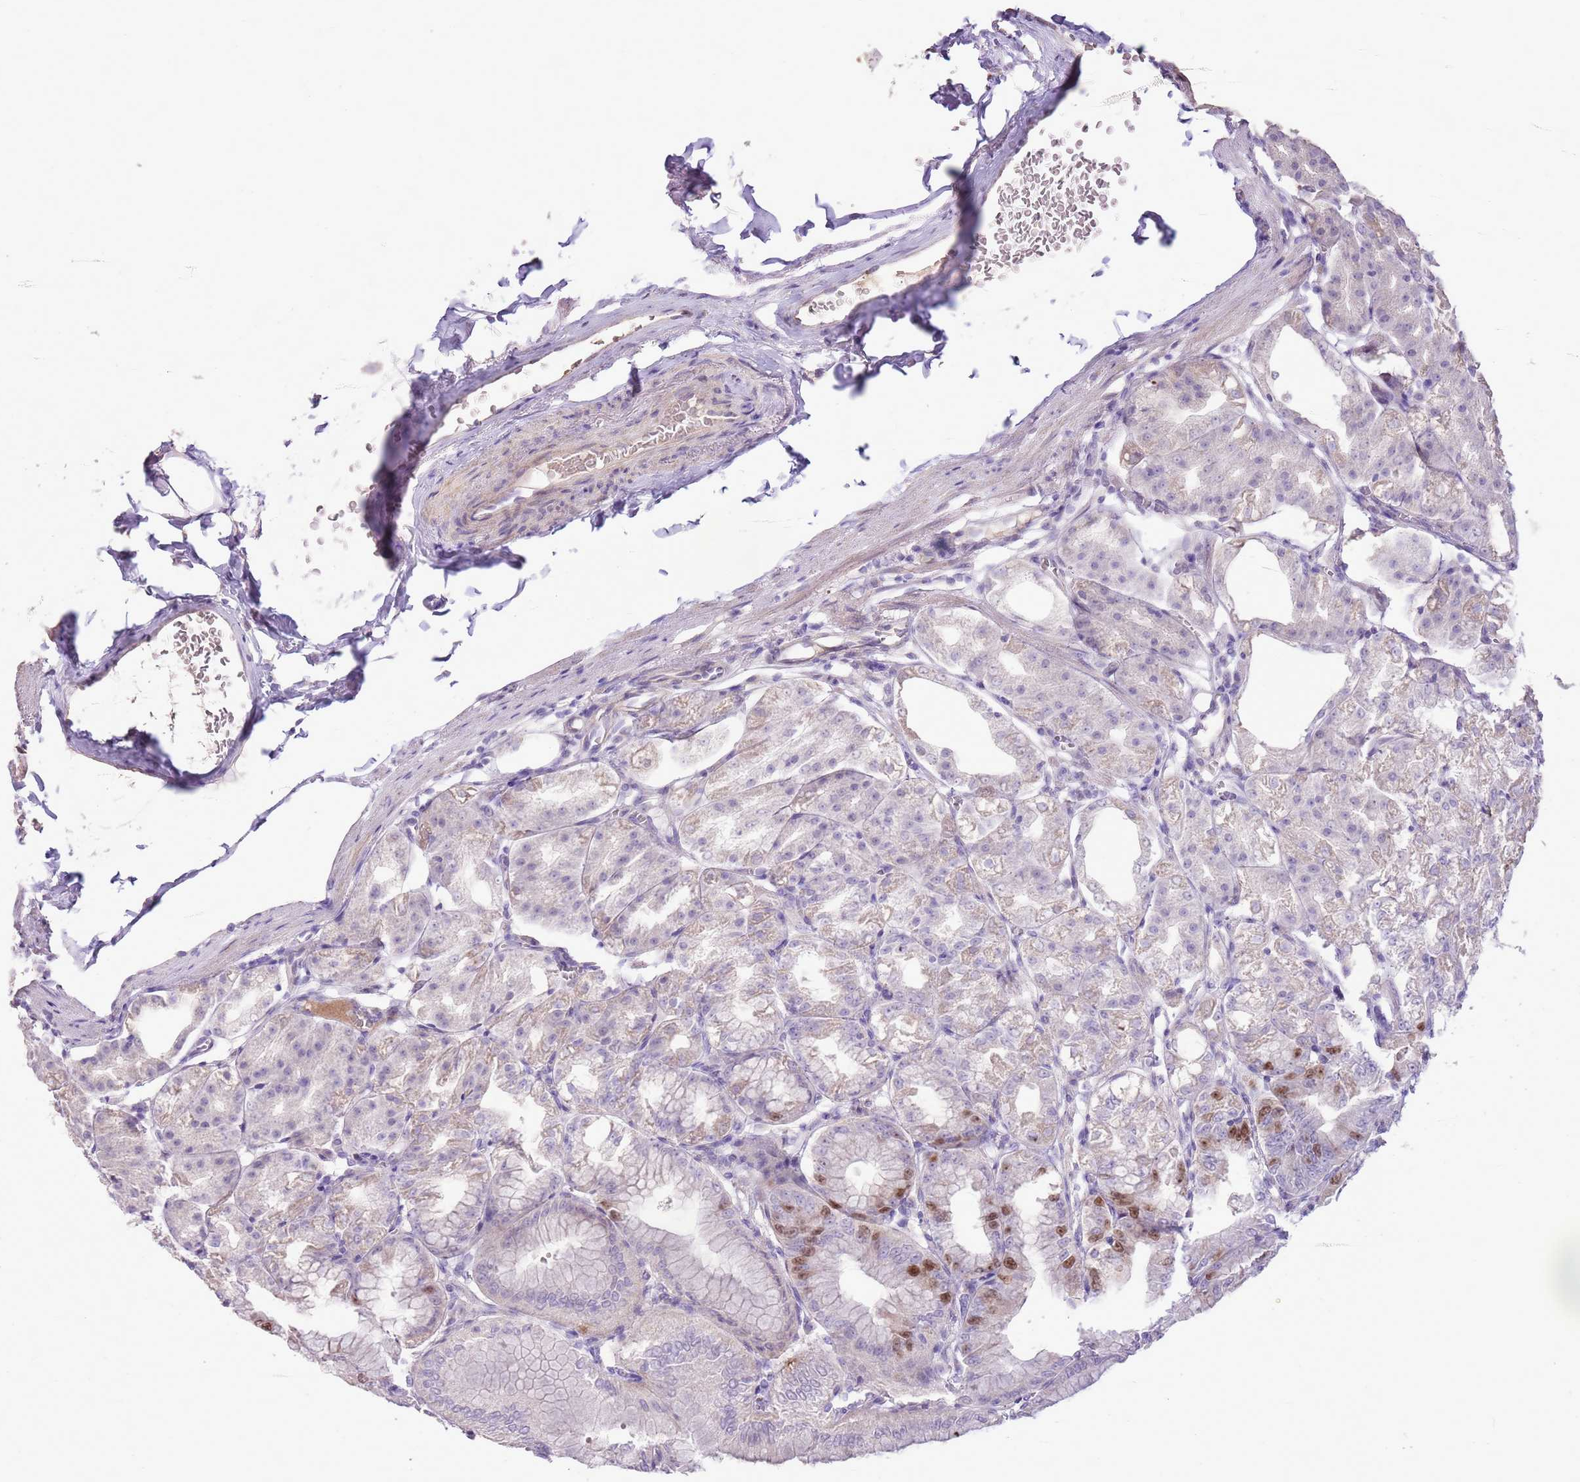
{"staining": {"intensity": "strong", "quantity": "<25%", "location": "nuclear"}, "tissue": "stomach", "cell_type": "Glandular cells", "image_type": "normal", "snomed": [{"axis": "morphology", "description": "Normal tissue, NOS"}, {"axis": "topography", "description": "Stomach, lower"}], "caption": "Normal stomach displays strong nuclear expression in approximately <25% of glandular cells.", "gene": "GMNN", "patient": {"sex": "male", "age": 71}}